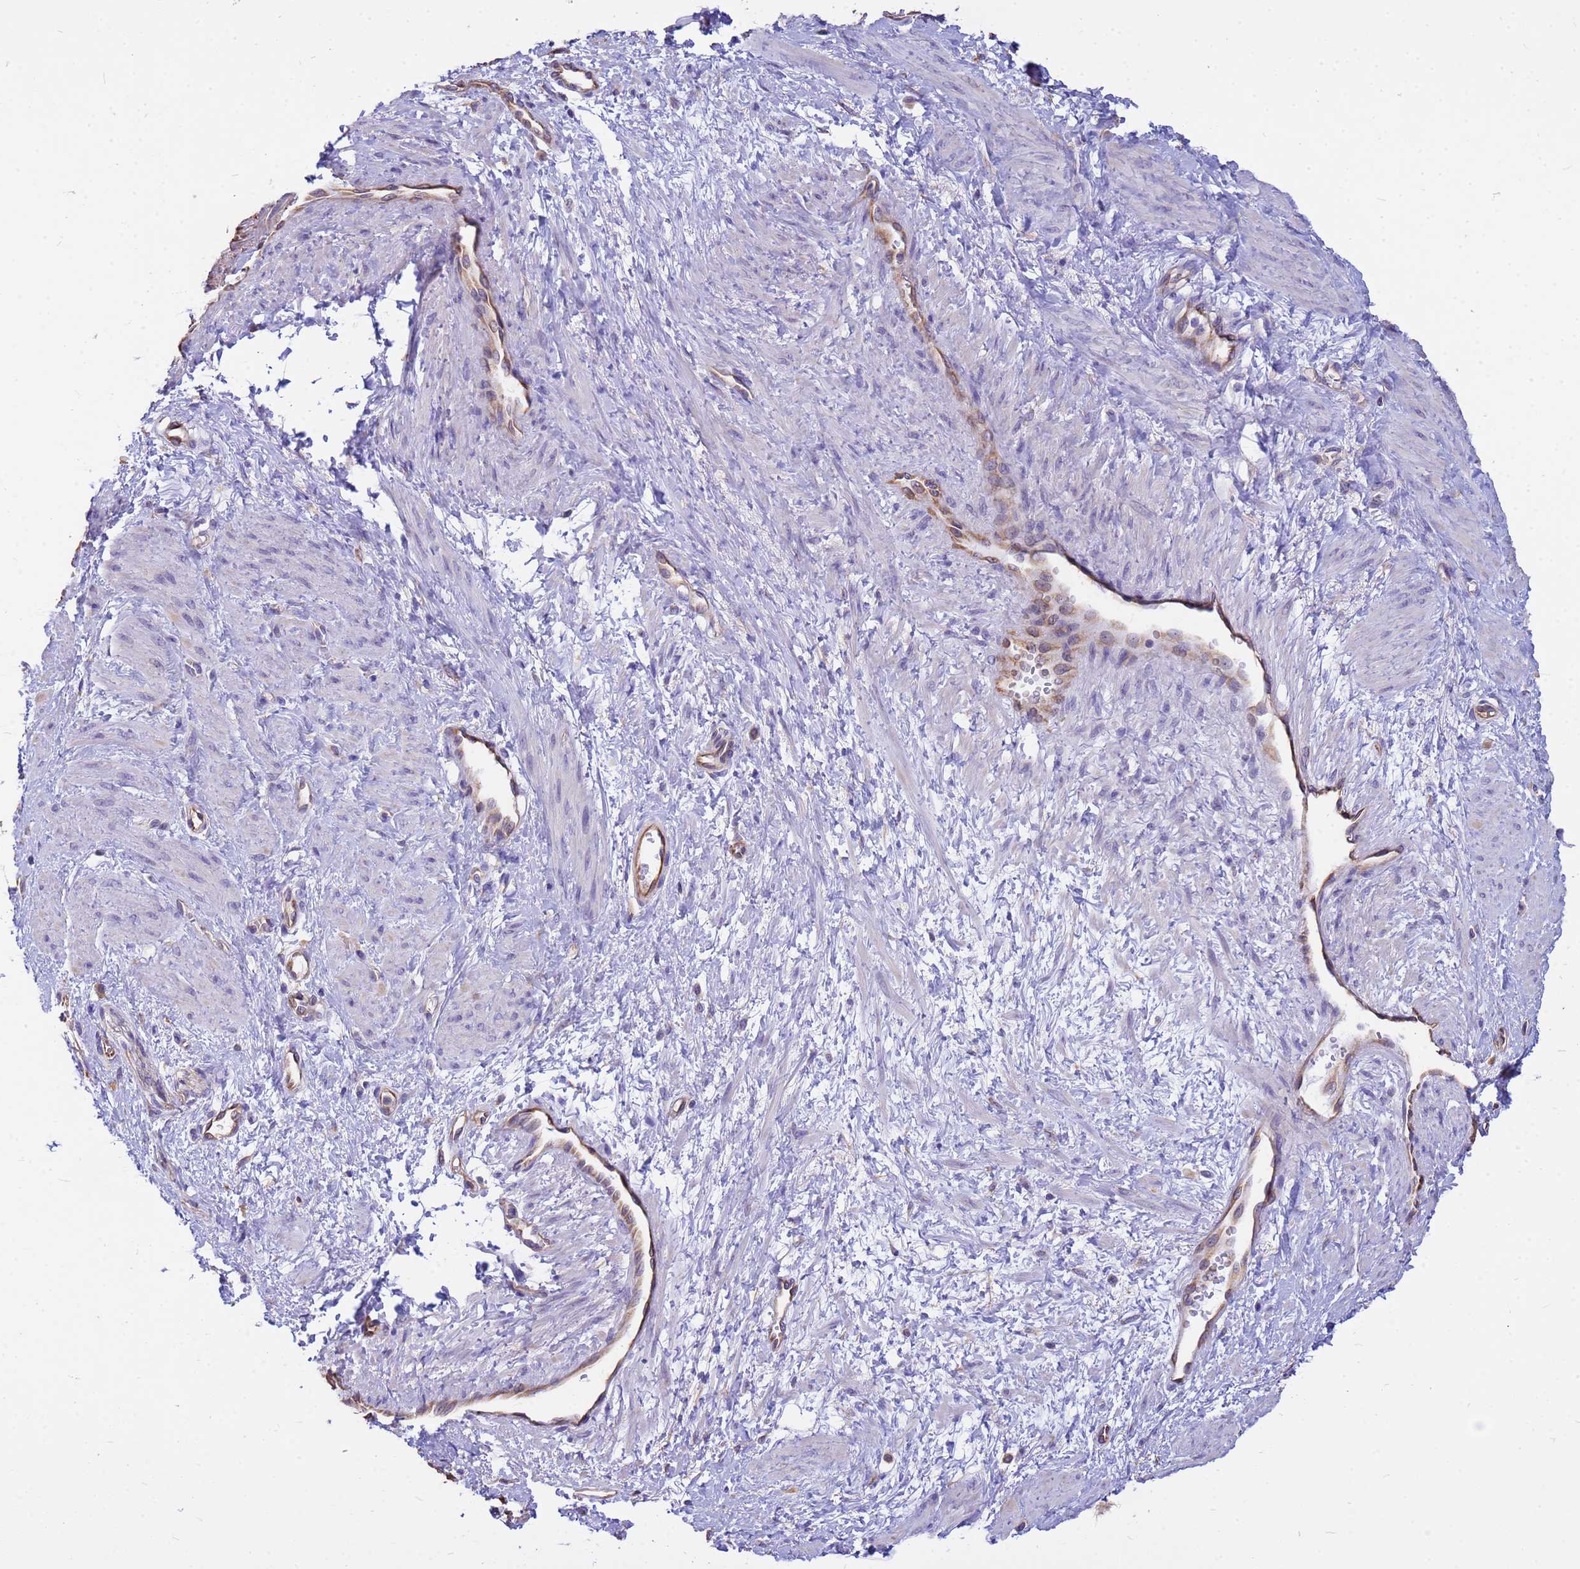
{"staining": {"intensity": "negative", "quantity": "none", "location": "none"}, "tissue": "smooth muscle", "cell_type": "Smooth muscle cells", "image_type": "normal", "snomed": [{"axis": "morphology", "description": "Normal tissue, NOS"}, {"axis": "topography", "description": "Smooth muscle"}, {"axis": "topography", "description": "Uterus"}], "caption": "Immunohistochemistry histopathology image of unremarkable smooth muscle stained for a protein (brown), which reveals no positivity in smooth muscle cells.", "gene": "TCEAL3", "patient": {"sex": "female", "age": 39}}